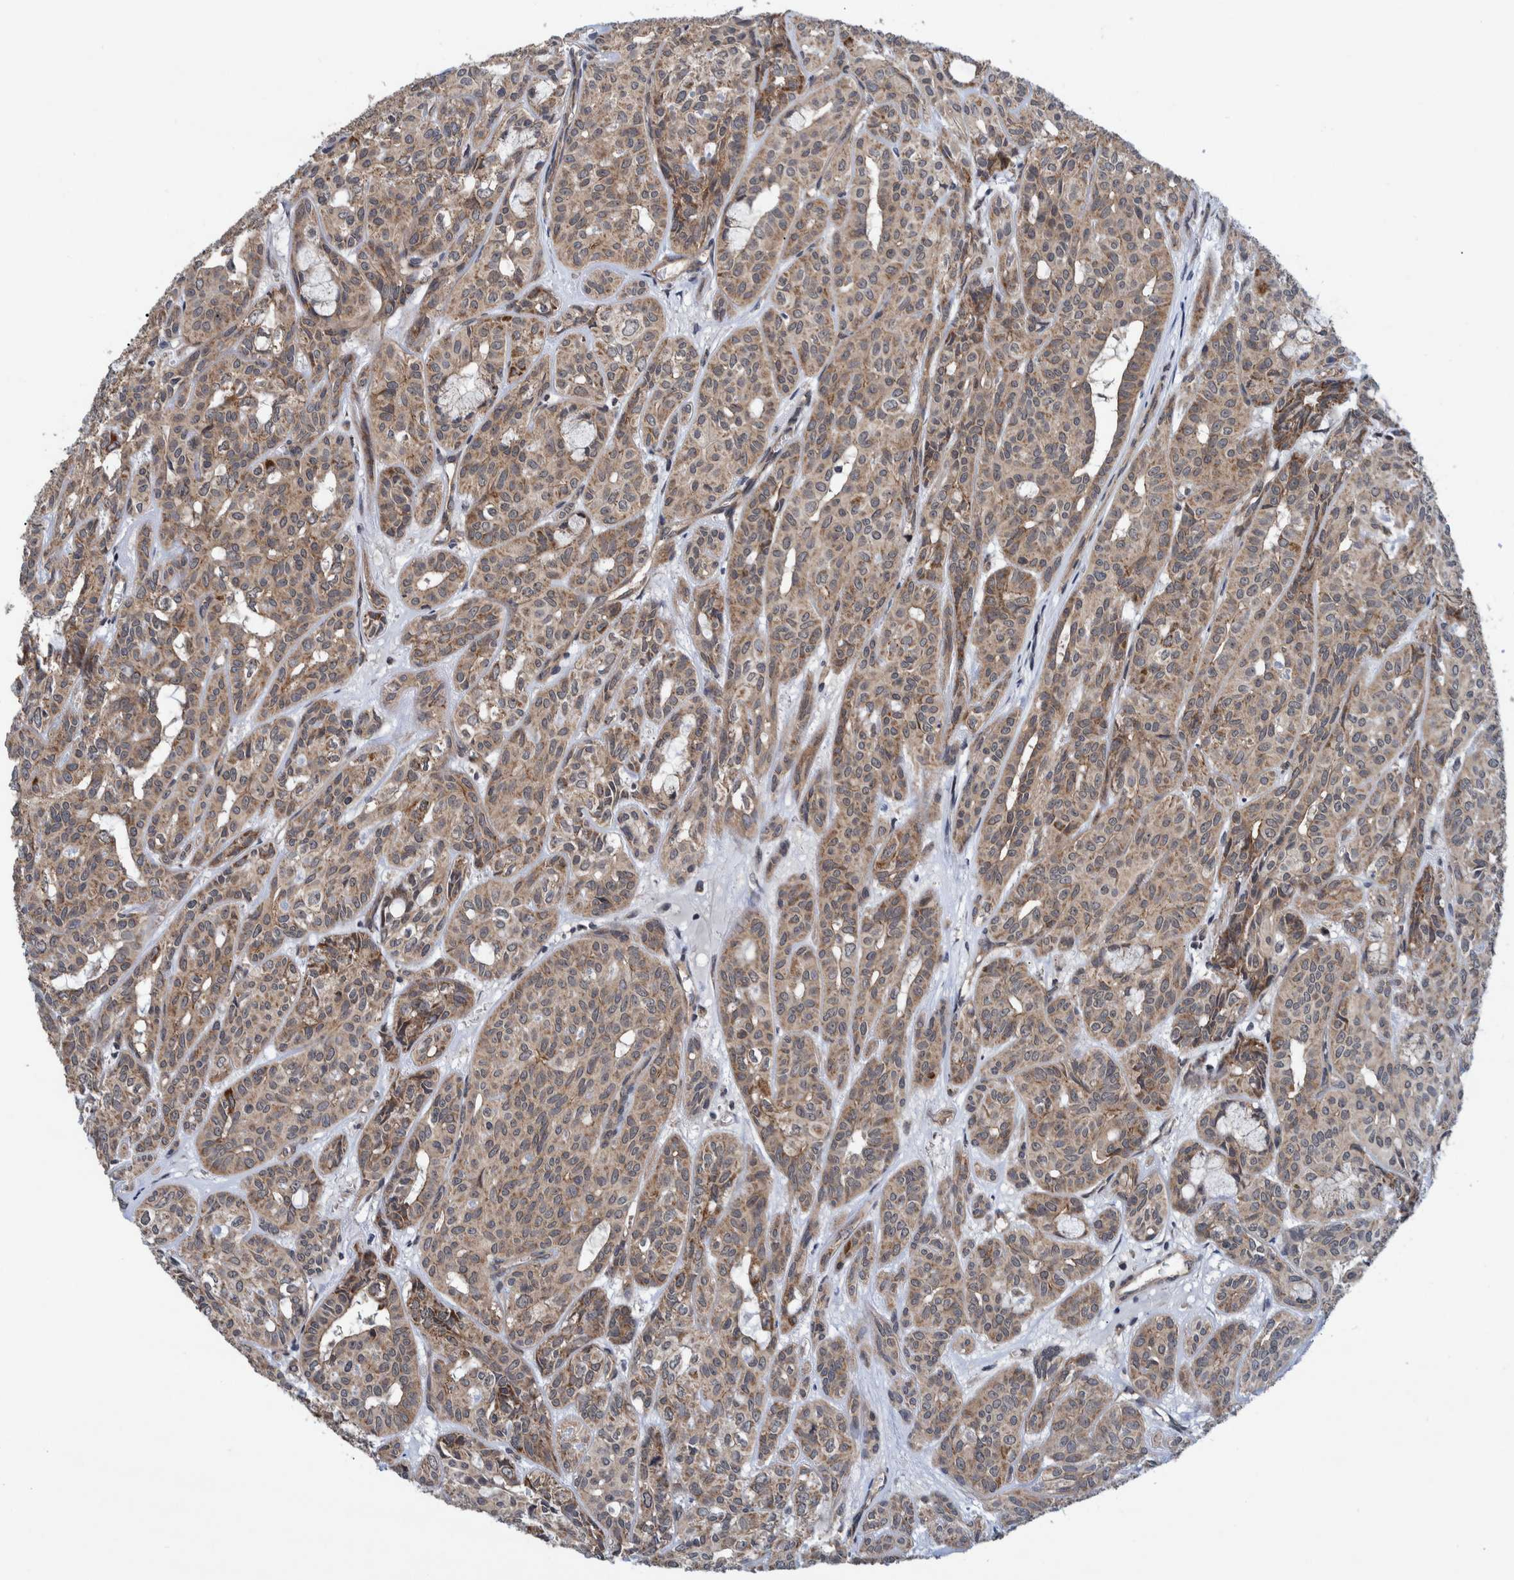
{"staining": {"intensity": "moderate", "quantity": ">75%", "location": "cytoplasmic/membranous"}, "tissue": "head and neck cancer", "cell_type": "Tumor cells", "image_type": "cancer", "snomed": [{"axis": "morphology", "description": "Adenocarcinoma, NOS"}, {"axis": "topography", "description": "Salivary gland, NOS"}, {"axis": "topography", "description": "Head-Neck"}], "caption": "There is medium levels of moderate cytoplasmic/membranous staining in tumor cells of head and neck cancer, as demonstrated by immunohistochemical staining (brown color).", "gene": "MRPS7", "patient": {"sex": "female", "age": 76}}